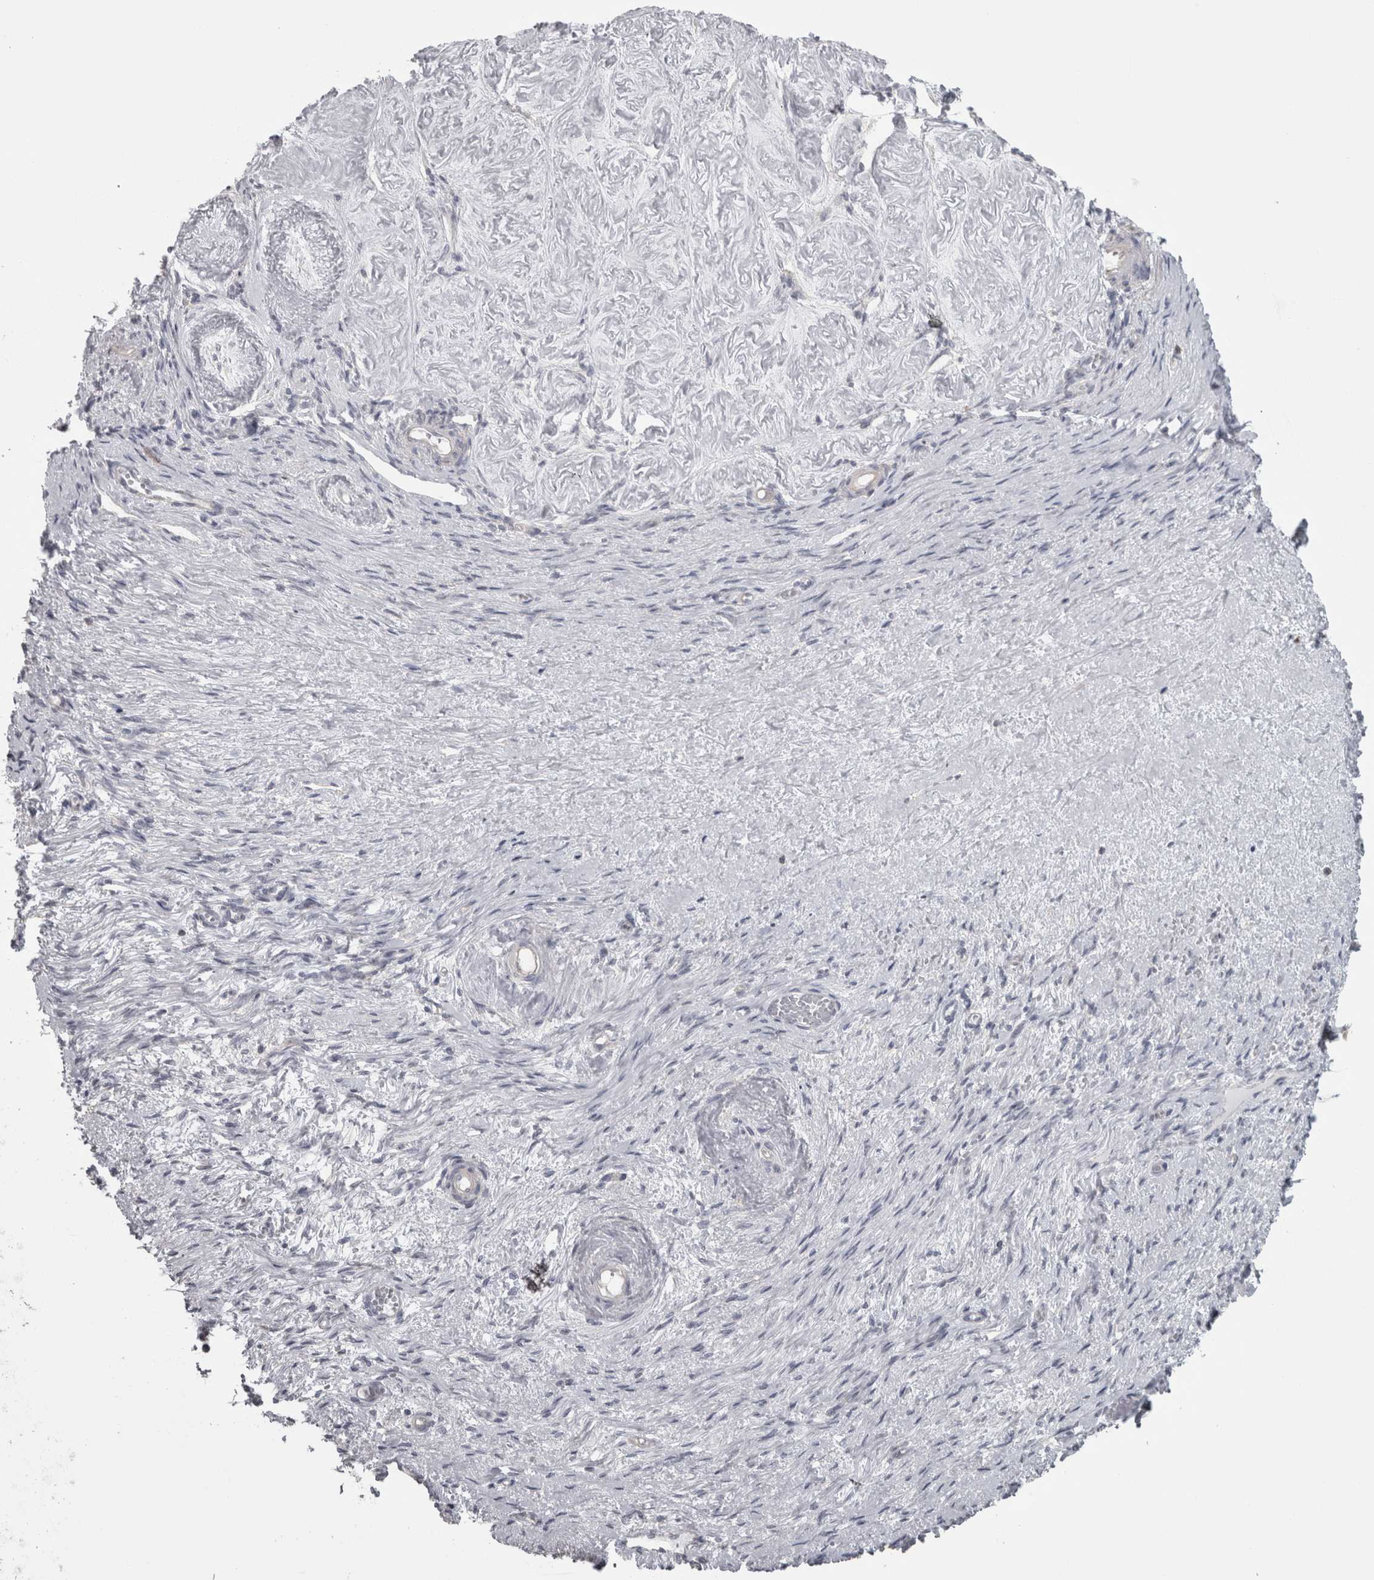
{"staining": {"intensity": "weak", "quantity": "<25%", "location": "cytoplasmic/membranous"}, "tissue": "adipose tissue", "cell_type": "Adipocytes", "image_type": "normal", "snomed": [{"axis": "morphology", "description": "Normal tissue, NOS"}, {"axis": "topography", "description": "Vascular tissue"}, {"axis": "topography", "description": "Fallopian tube"}, {"axis": "topography", "description": "Ovary"}], "caption": "High power microscopy micrograph of an IHC micrograph of normal adipose tissue, revealing no significant expression in adipocytes. Brightfield microscopy of immunohistochemistry (IHC) stained with DAB (brown) and hematoxylin (blue), captured at high magnification.", "gene": "PPP1R12B", "patient": {"sex": "female", "age": 67}}